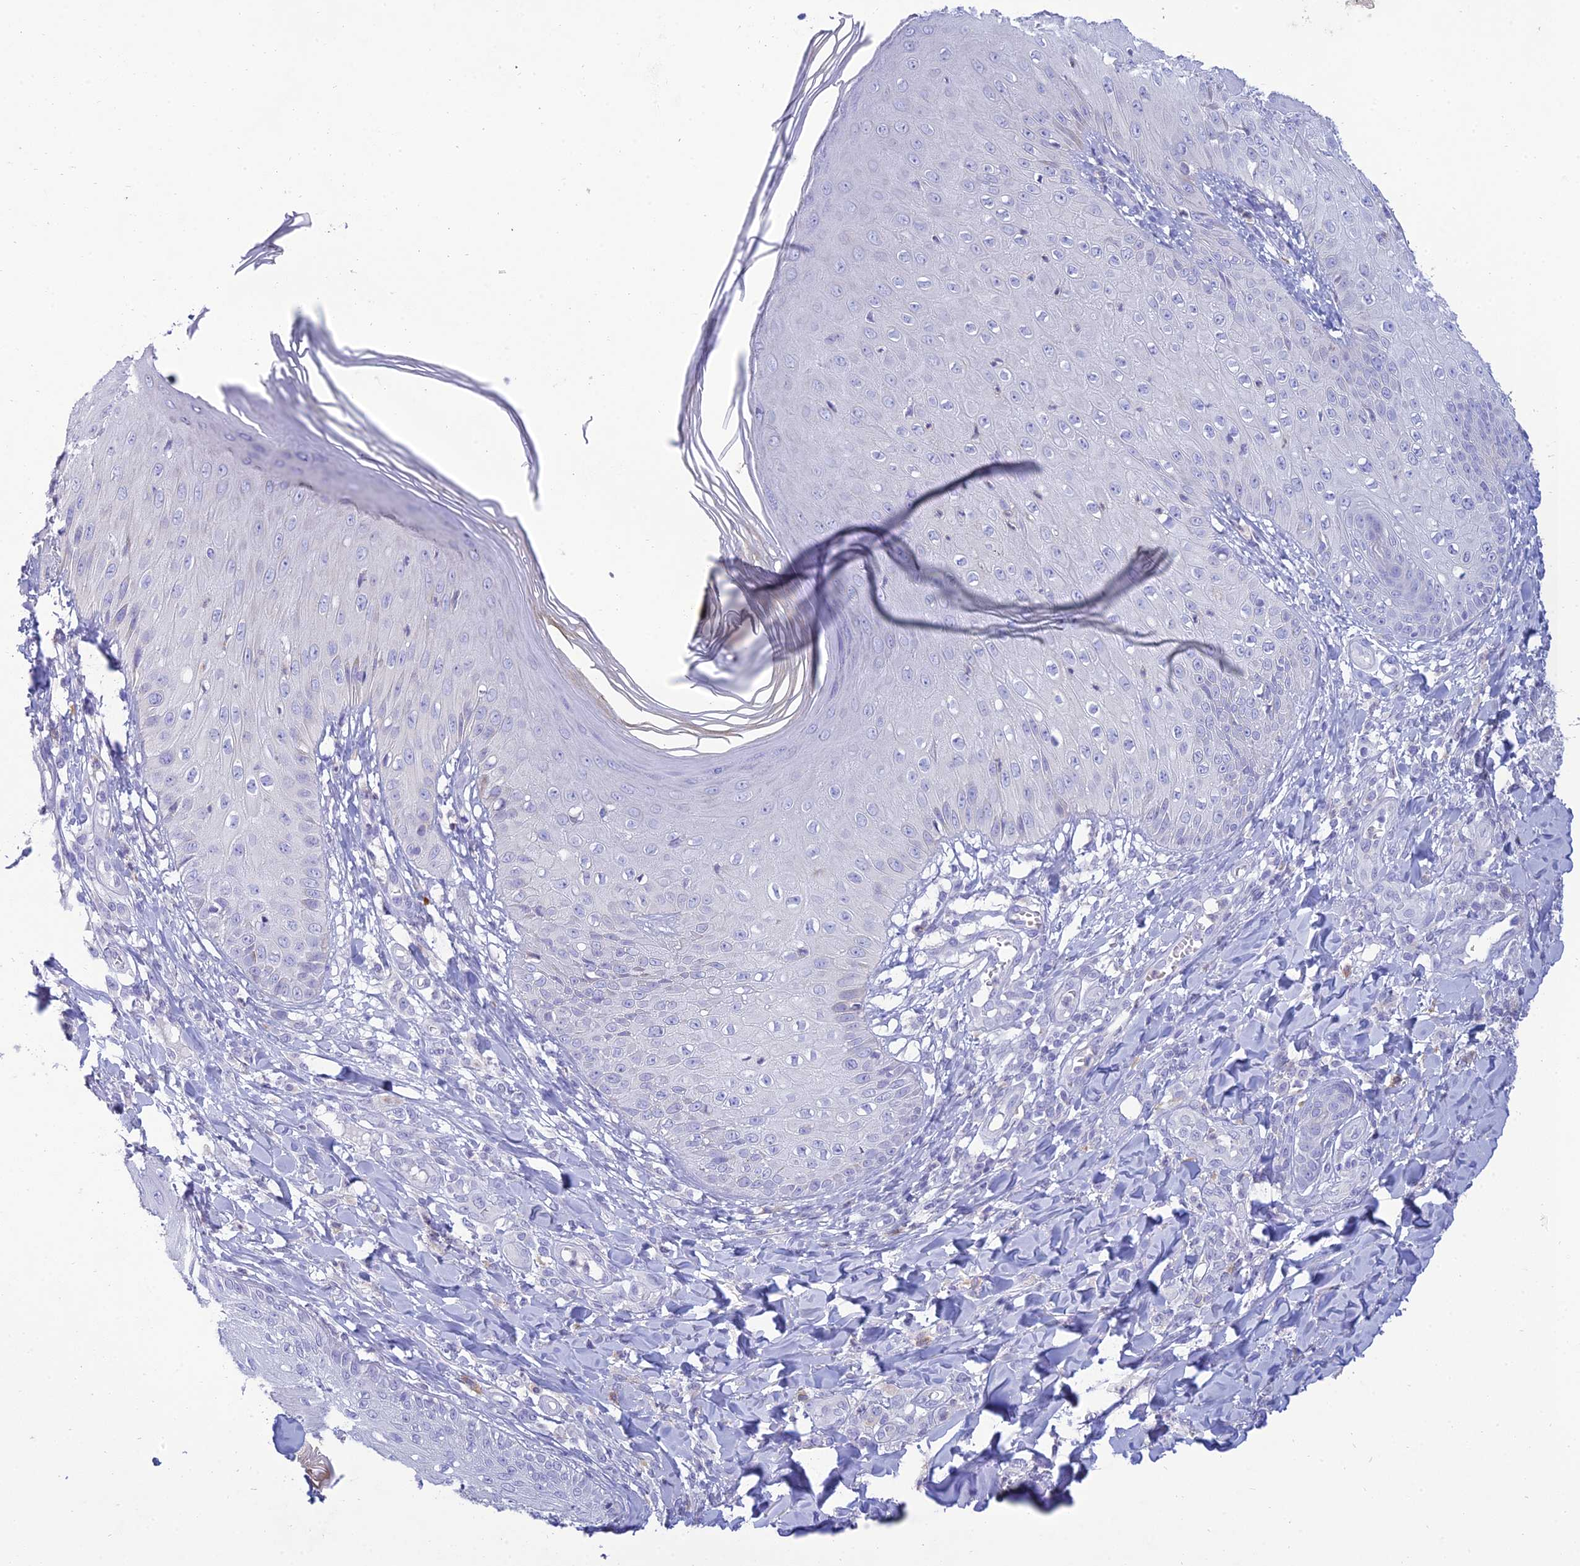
{"staining": {"intensity": "moderate", "quantity": "<25%", "location": "cytoplasmic/membranous"}, "tissue": "skin", "cell_type": "Epidermal cells", "image_type": "normal", "snomed": [{"axis": "morphology", "description": "Normal tissue, NOS"}, {"axis": "morphology", "description": "Inflammation, NOS"}, {"axis": "topography", "description": "Soft tissue"}, {"axis": "topography", "description": "Anal"}], "caption": "An IHC image of normal tissue is shown. Protein staining in brown labels moderate cytoplasmic/membranous positivity in skin within epidermal cells.", "gene": "MAL2", "patient": {"sex": "female", "age": 15}}